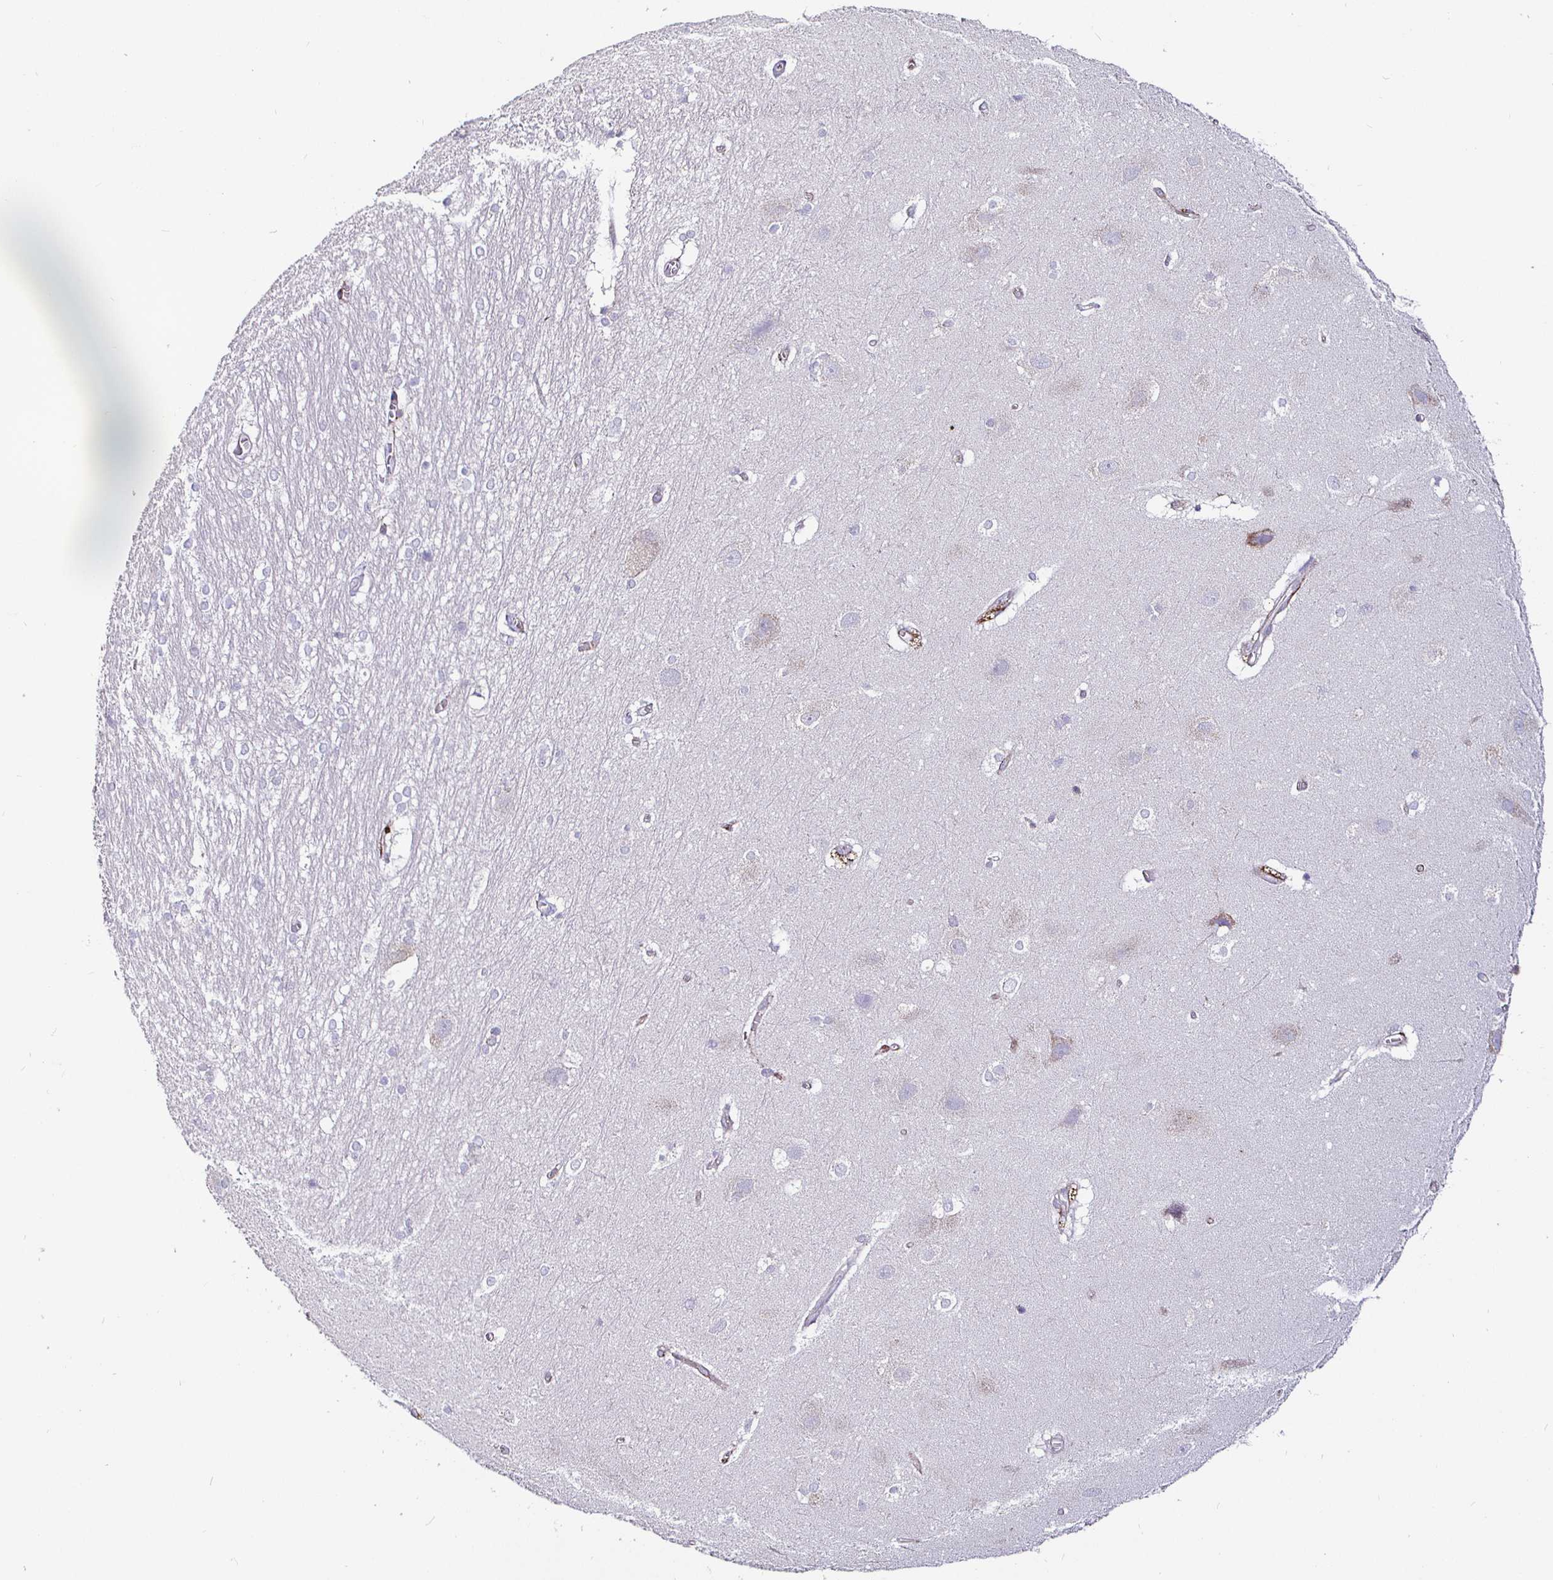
{"staining": {"intensity": "negative", "quantity": "none", "location": "none"}, "tissue": "hippocampus", "cell_type": "Glial cells", "image_type": "normal", "snomed": [{"axis": "morphology", "description": "Normal tissue, NOS"}, {"axis": "topography", "description": "Cerebral cortex"}, {"axis": "topography", "description": "Hippocampus"}], "caption": "Immunohistochemistry (IHC) photomicrograph of unremarkable hippocampus stained for a protein (brown), which shows no staining in glial cells.", "gene": "P4HA2", "patient": {"sex": "female", "age": 19}}